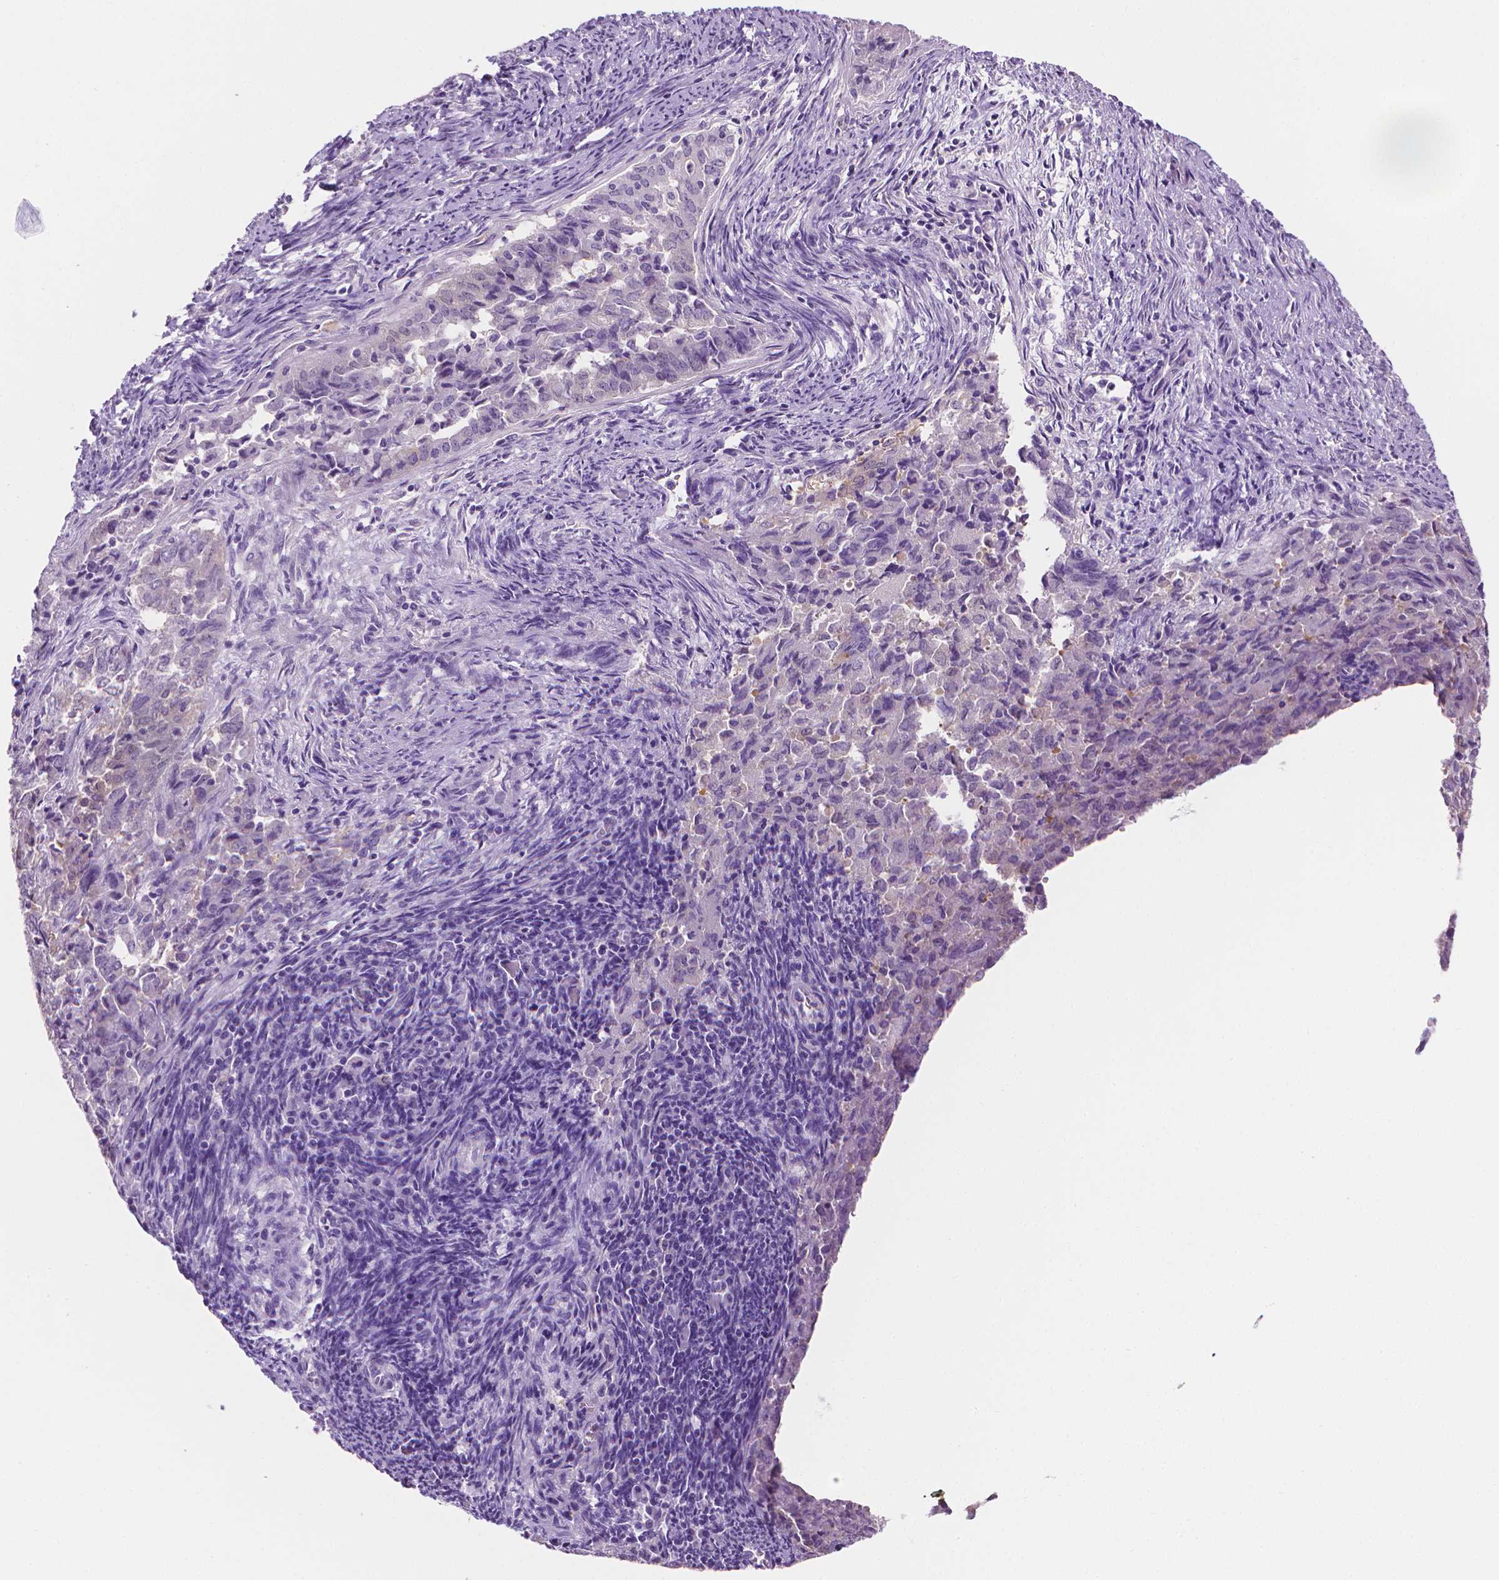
{"staining": {"intensity": "negative", "quantity": "none", "location": "none"}, "tissue": "endometrial cancer", "cell_type": "Tumor cells", "image_type": "cancer", "snomed": [{"axis": "morphology", "description": "Adenocarcinoma, NOS"}, {"axis": "topography", "description": "Endometrium"}], "caption": "Protein analysis of endometrial cancer (adenocarcinoma) displays no significant positivity in tumor cells. Nuclei are stained in blue.", "gene": "FASN", "patient": {"sex": "female", "age": 72}}